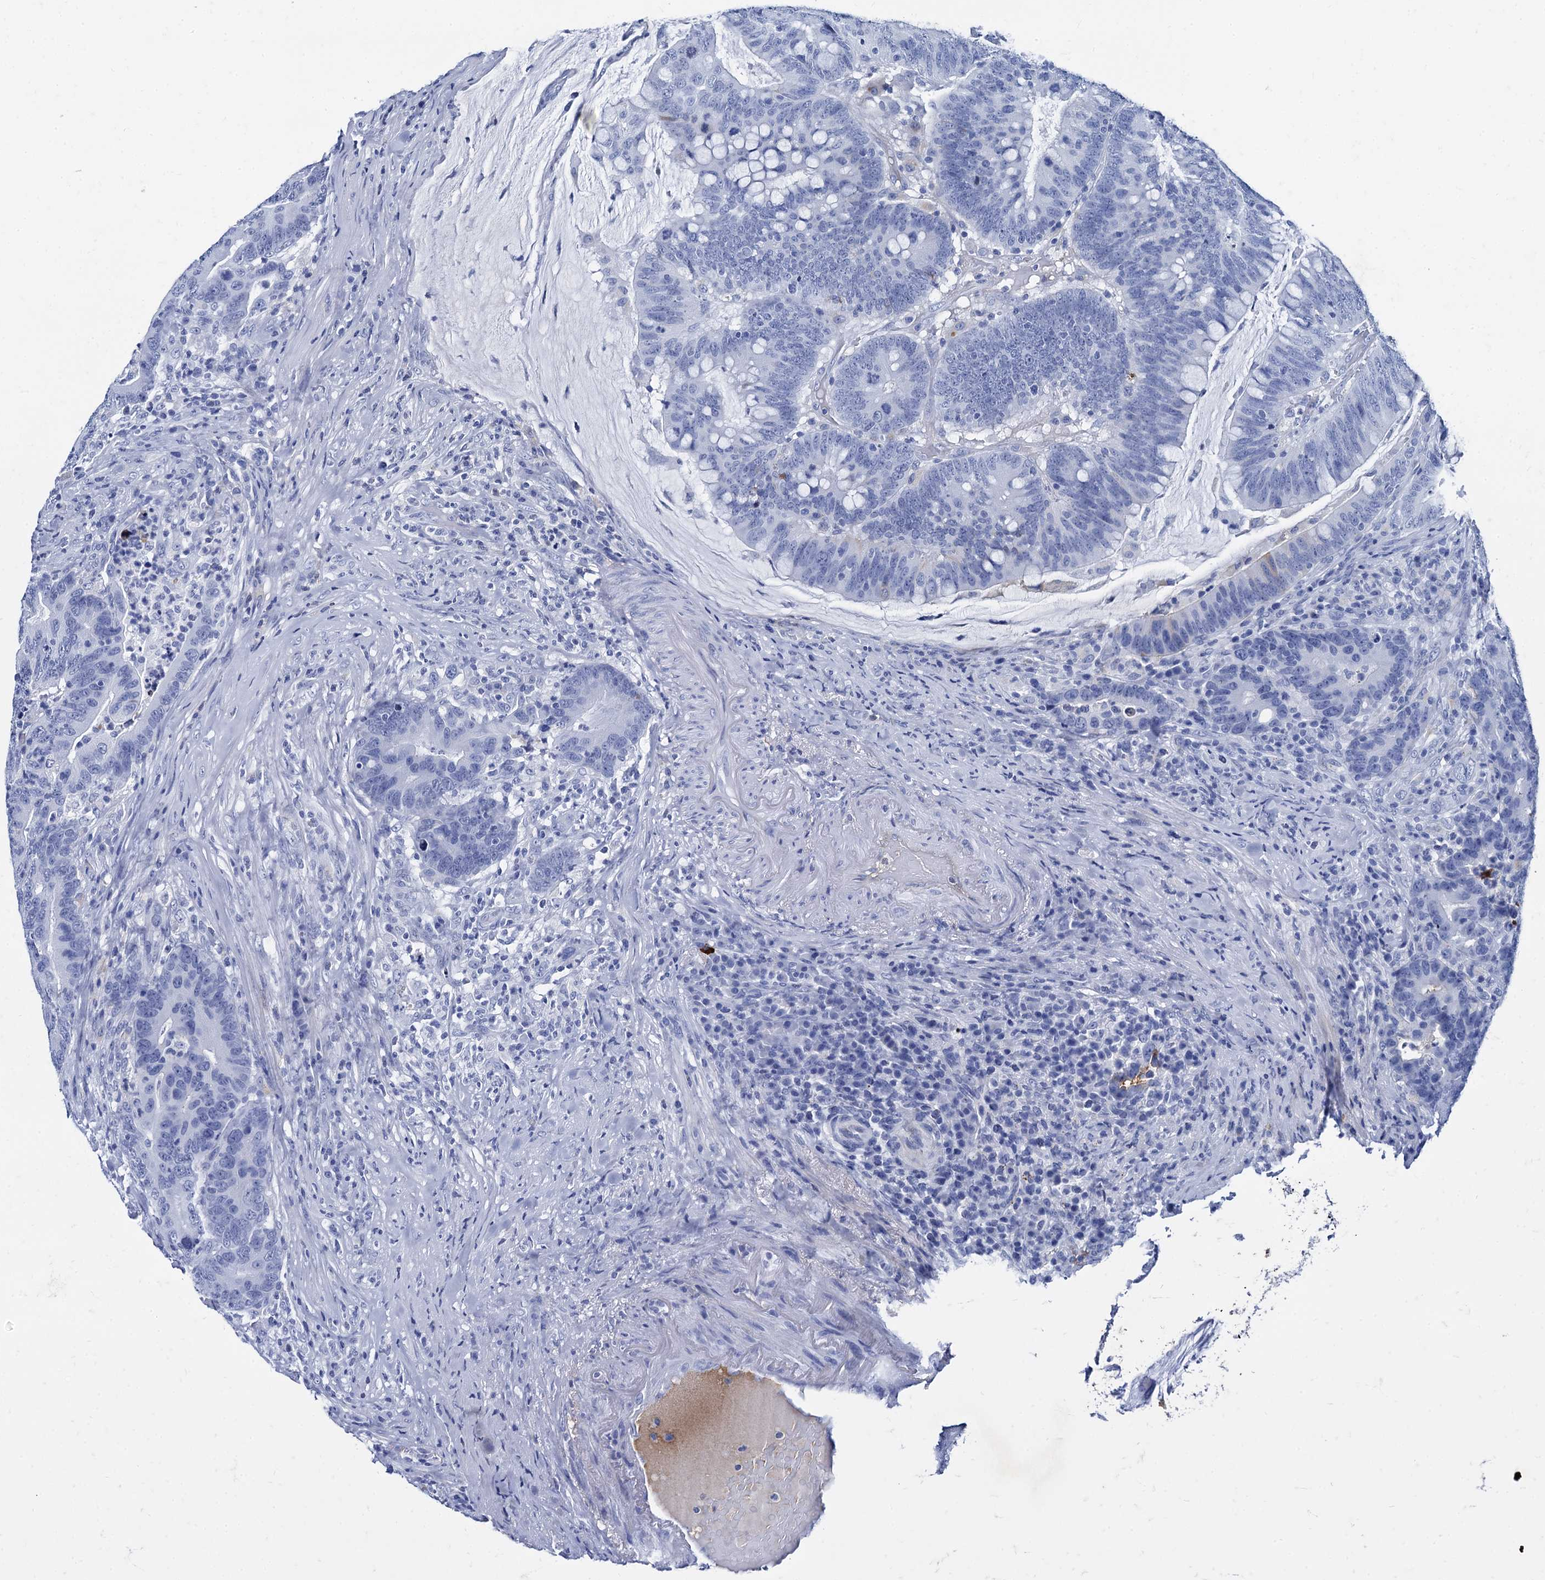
{"staining": {"intensity": "negative", "quantity": "none", "location": "none"}, "tissue": "colorectal cancer", "cell_type": "Tumor cells", "image_type": "cancer", "snomed": [{"axis": "morphology", "description": "Adenocarcinoma, NOS"}, {"axis": "topography", "description": "Colon"}], "caption": "Colorectal cancer (adenocarcinoma) was stained to show a protein in brown. There is no significant positivity in tumor cells. The staining was performed using DAB (3,3'-diaminobenzidine) to visualize the protein expression in brown, while the nuclei were stained in blue with hematoxylin (Magnification: 20x).", "gene": "TMEM72", "patient": {"sex": "female", "age": 66}}